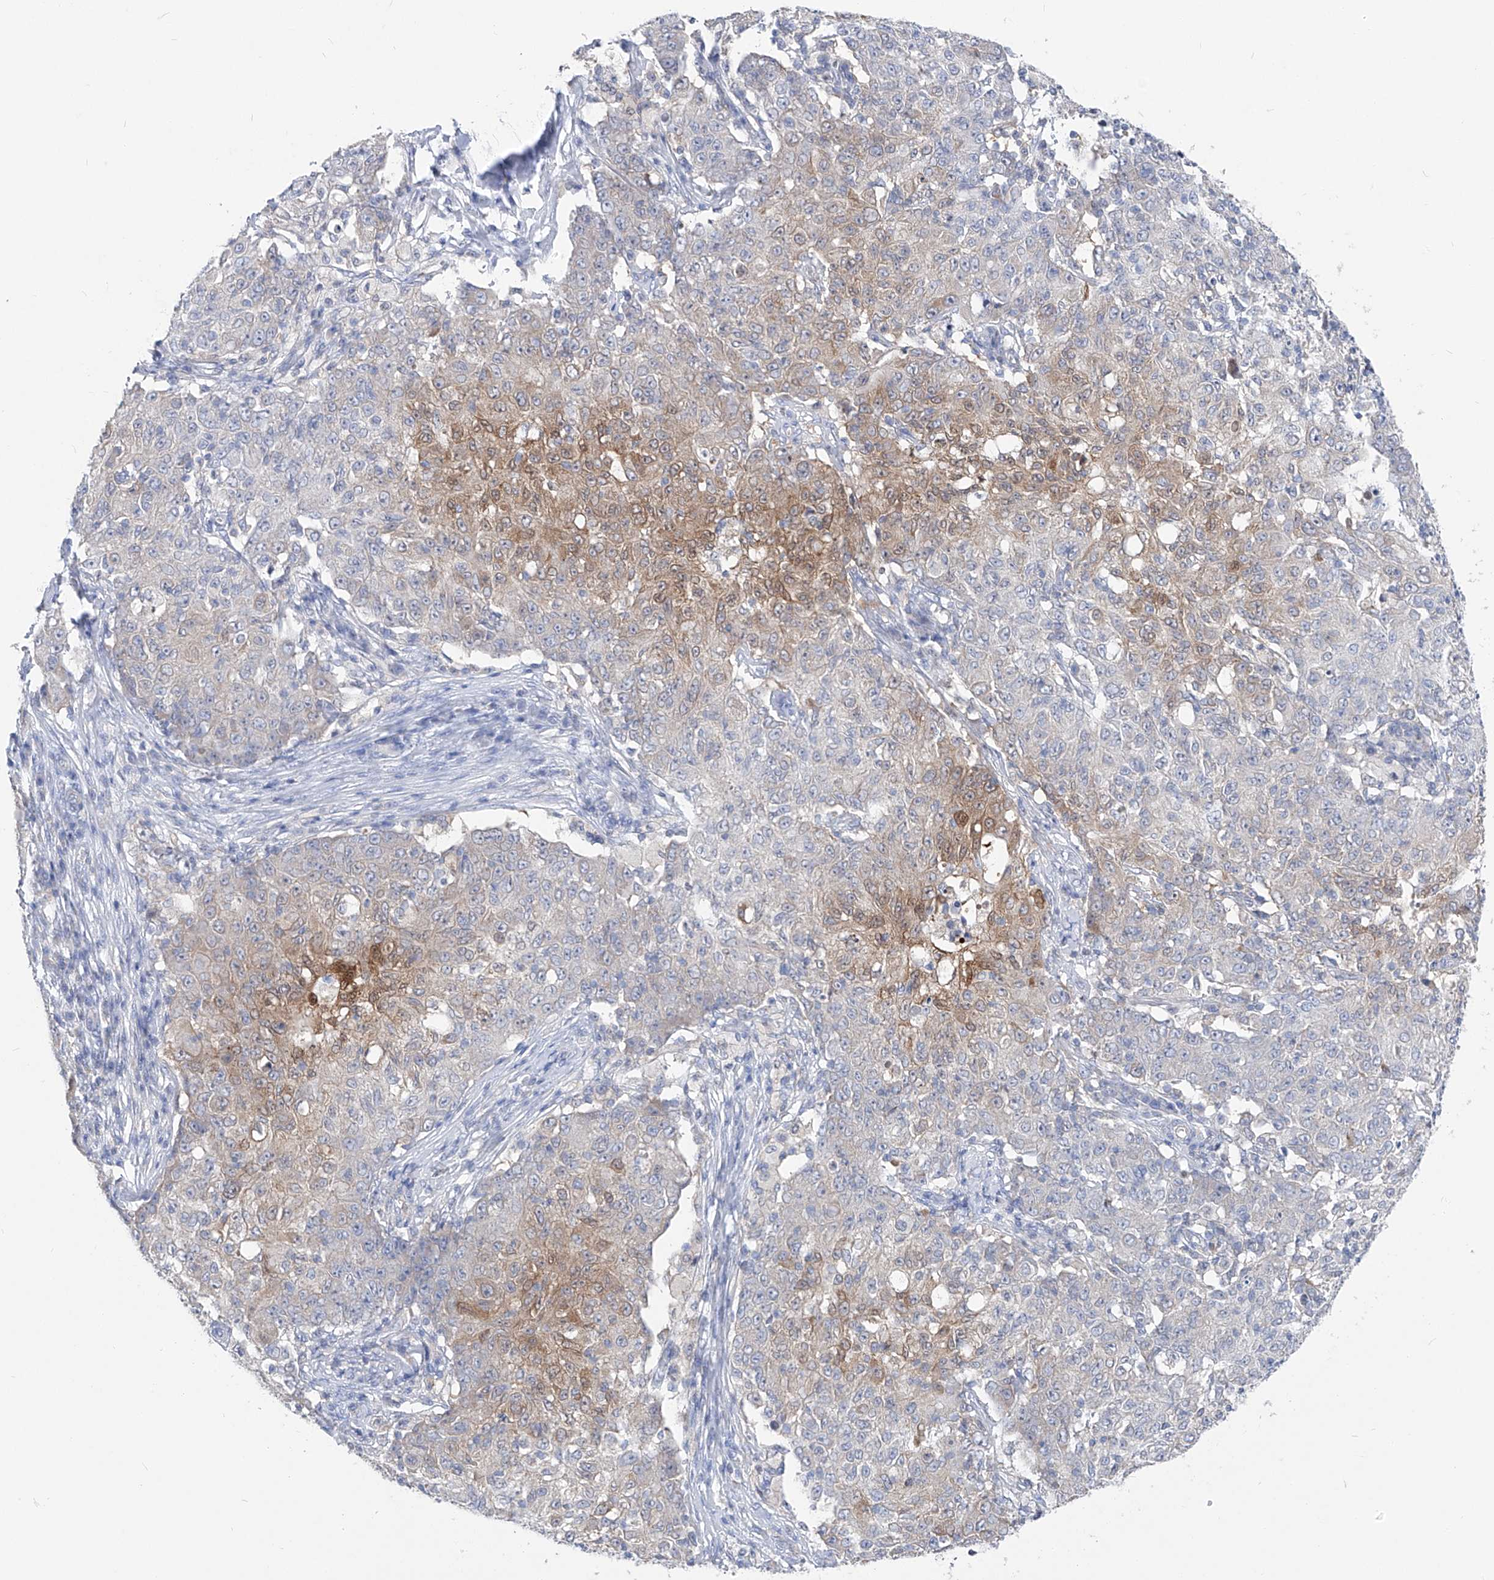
{"staining": {"intensity": "moderate", "quantity": "<25%", "location": "cytoplasmic/membranous"}, "tissue": "ovarian cancer", "cell_type": "Tumor cells", "image_type": "cancer", "snomed": [{"axis": "morphology", "description": "Carcinoma, endometroid"}, {"axis": "topography", "description": "Ovary"}], "caption": "Protein expression analysis of human ovarian cancer reveals moderate cytoplasmic/membranous staining in about <25% of tumor cells.", "gene": "UFL1", "patient": {"sex": "female", "age": 42}}